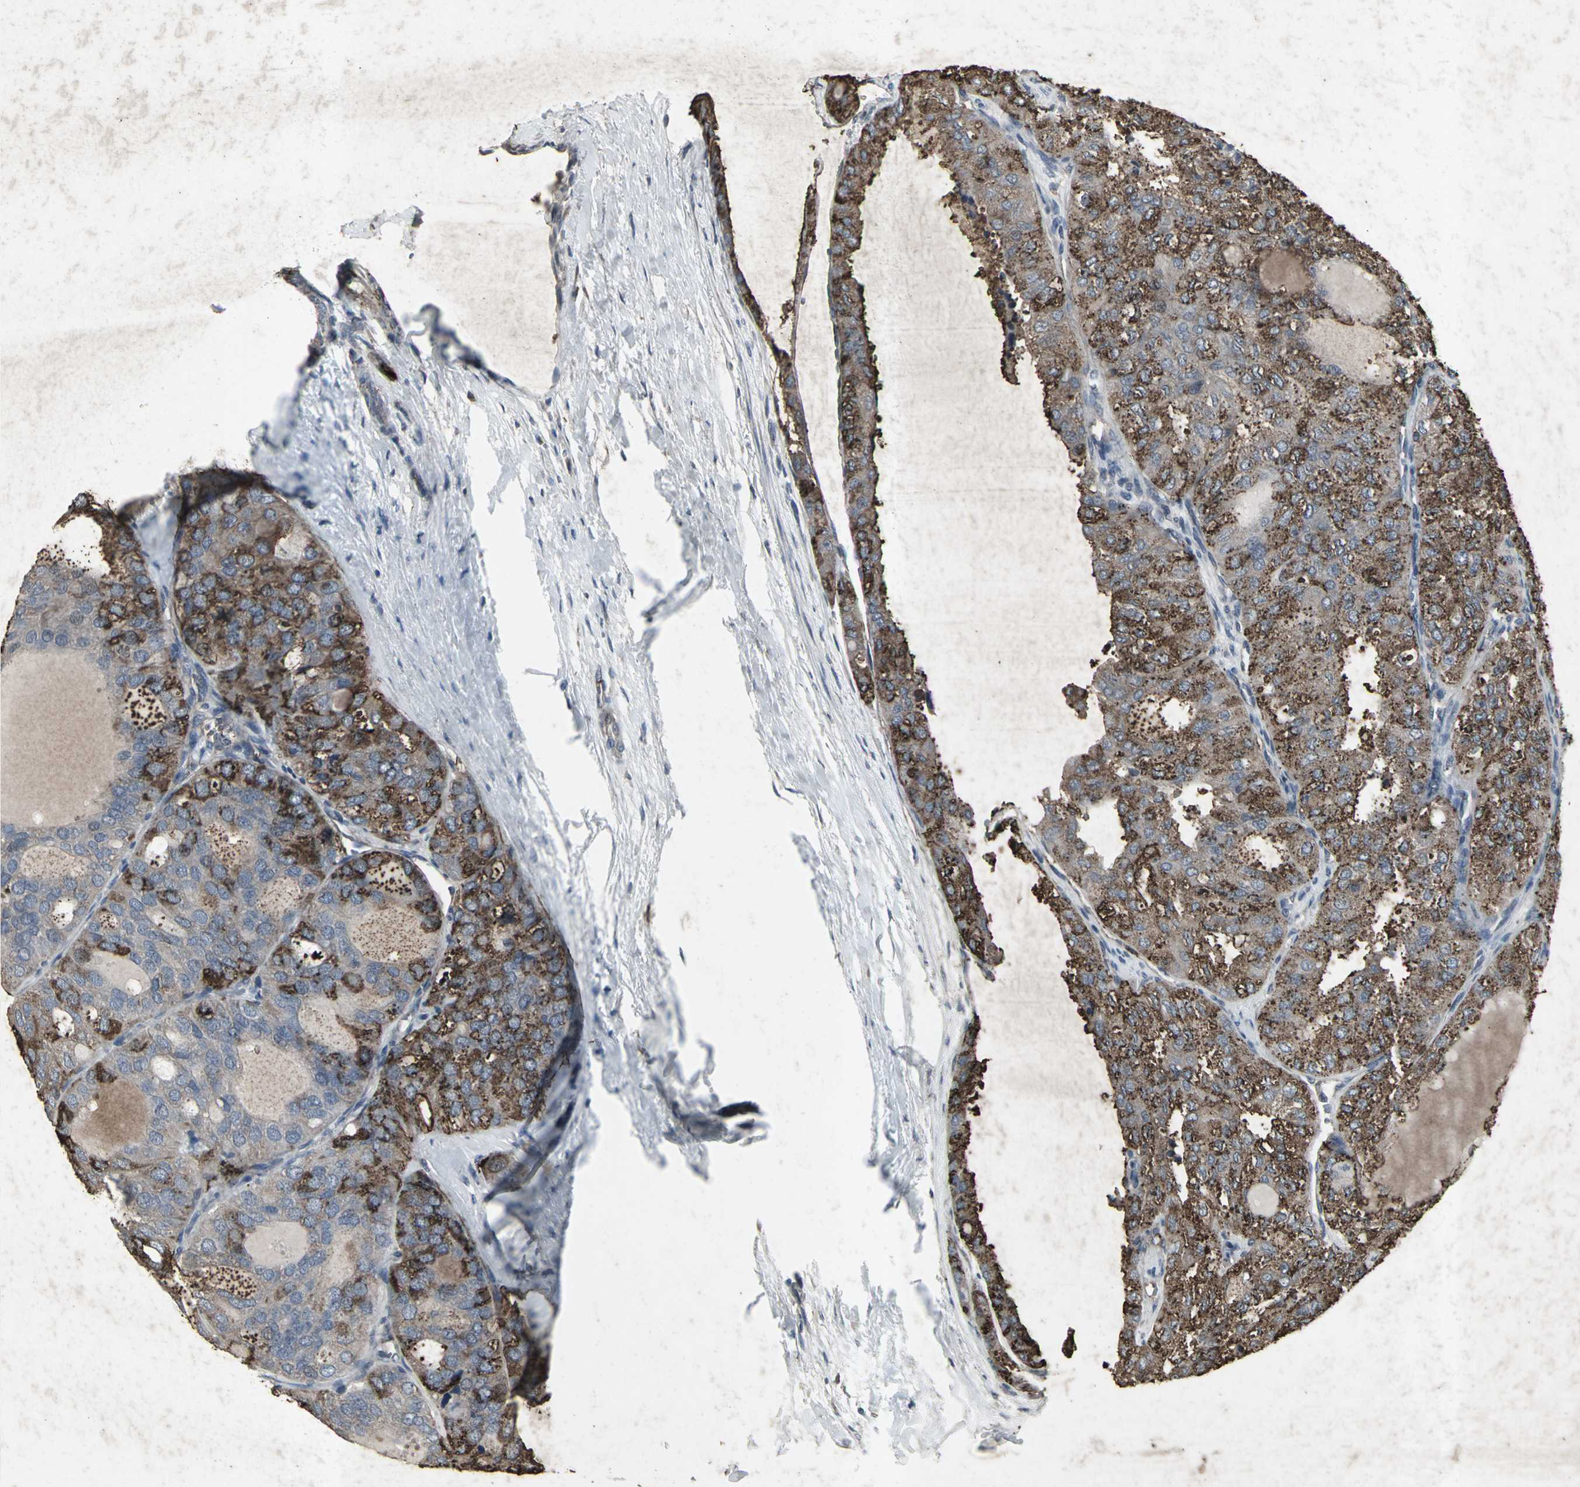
{"staining": {"intensity": "strong", "quantity": ">75%", "location": "cytoplasmic/membranous"}, "tissue": "thyroid cancer", "cell_type": "Tumor cells", "image_type": "cancer", "snomed": [{"axis": "morphology", "description": "Follicular adenoma carcinoma, NOS"}, {"axis": "topography", "description": "Thyroid gland"}], "caption": "The immunohistochemical stain labels strong cytoplasmic/membranous expression in tumor cells of thyroid cancer (follicular adenoma carcinoma) tissue.", "gene": "CCR9", "patient": {"sex": "male", "age": 75}}